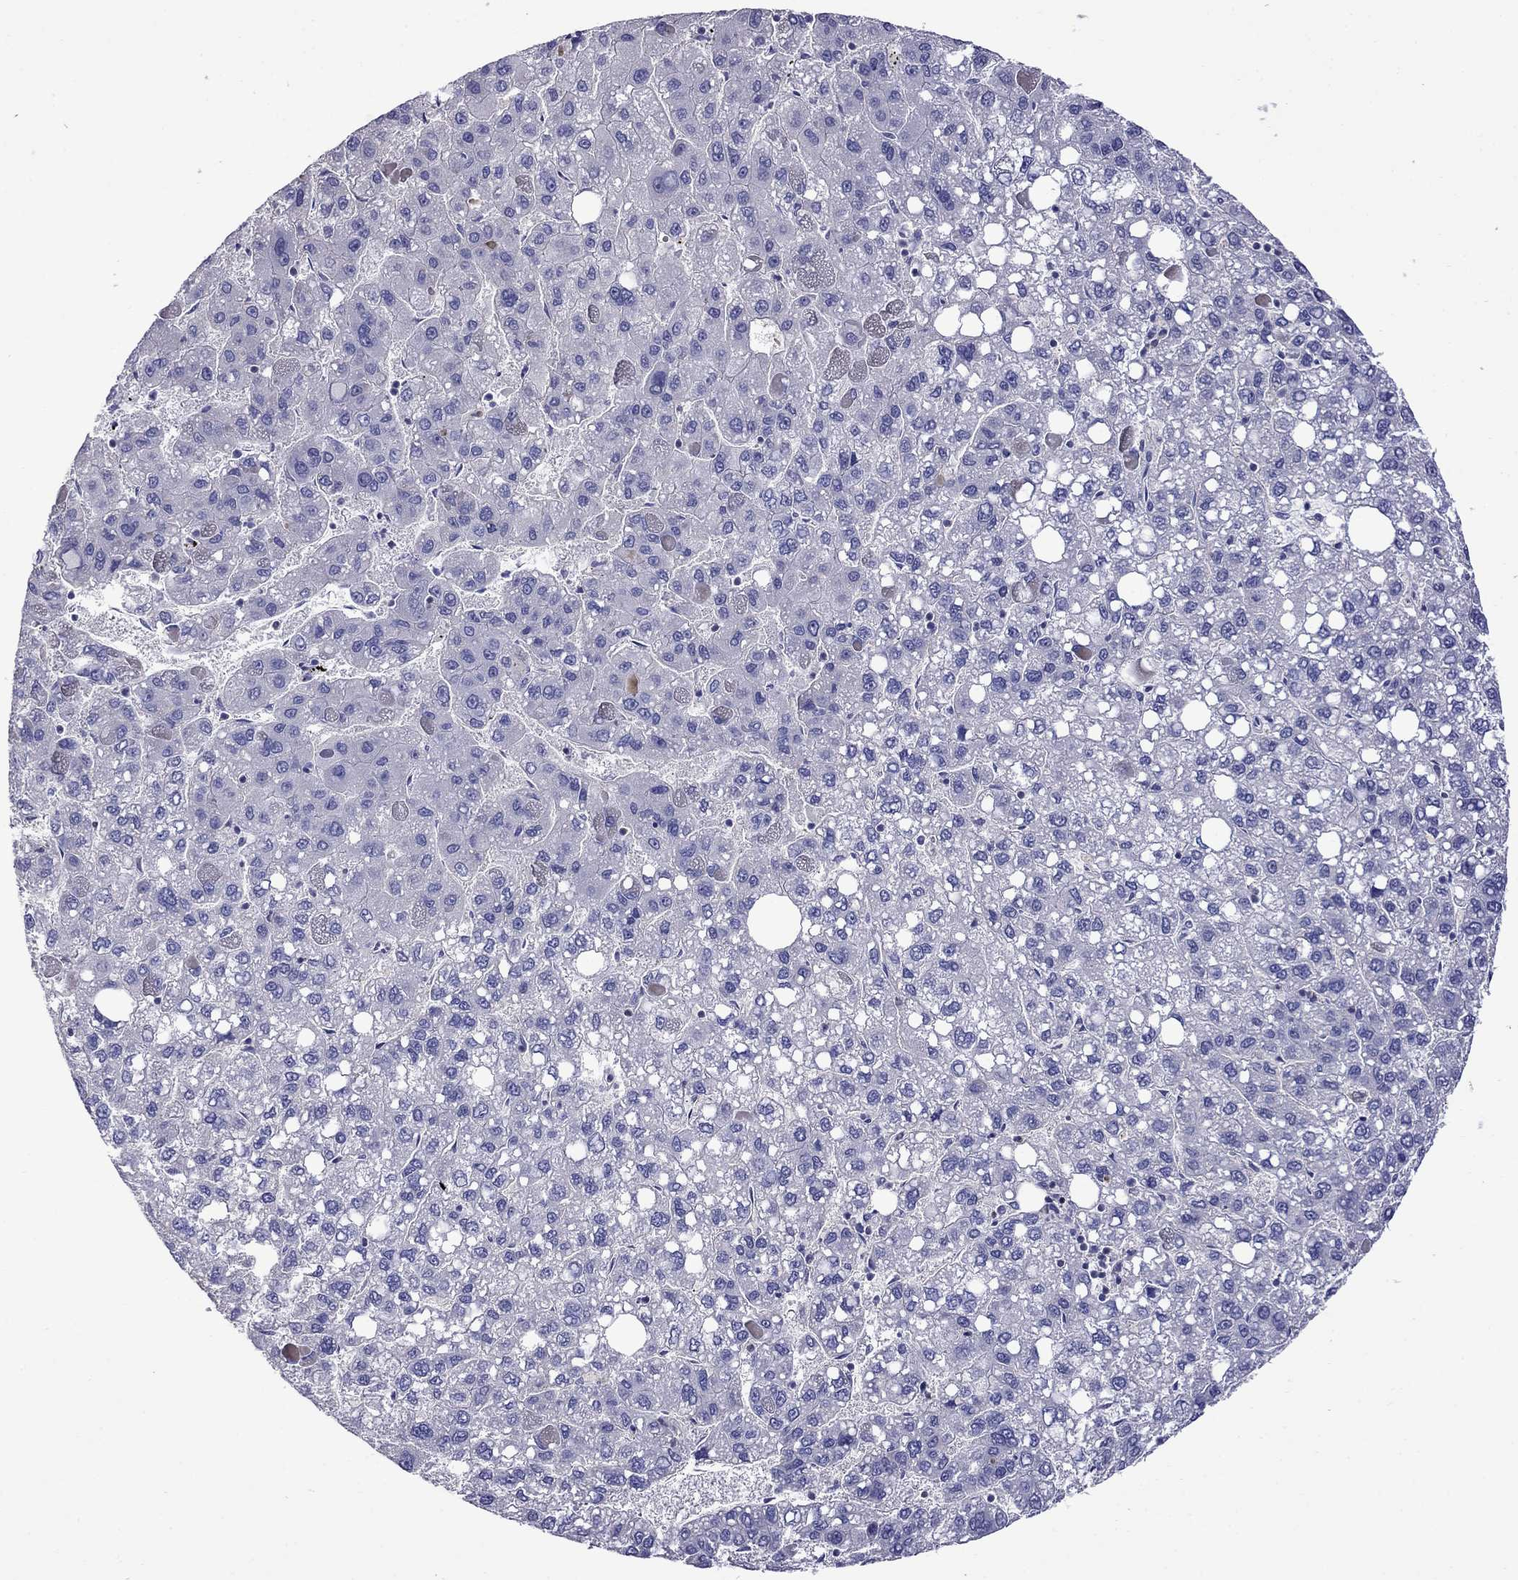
{"staining": {"intensity": "negative", "quantity": "none", "location": "none"}, "tissue": "liver cancer", "cell_type": "Tumor cells", "image_type": "cancer", "snomed": [{"axis": "morphology", "description": "Carcinoma, Hepatocellular, NOS"}, {"axis": "topography", "description": "Liver"}], "caption": "Photomicrograph shows no protein positivity in tumor cells of liver cancer (hepatocellular carcinoma) tissue.", "gene": "STAR", "patient": {"sex": "female", "age": 82}}